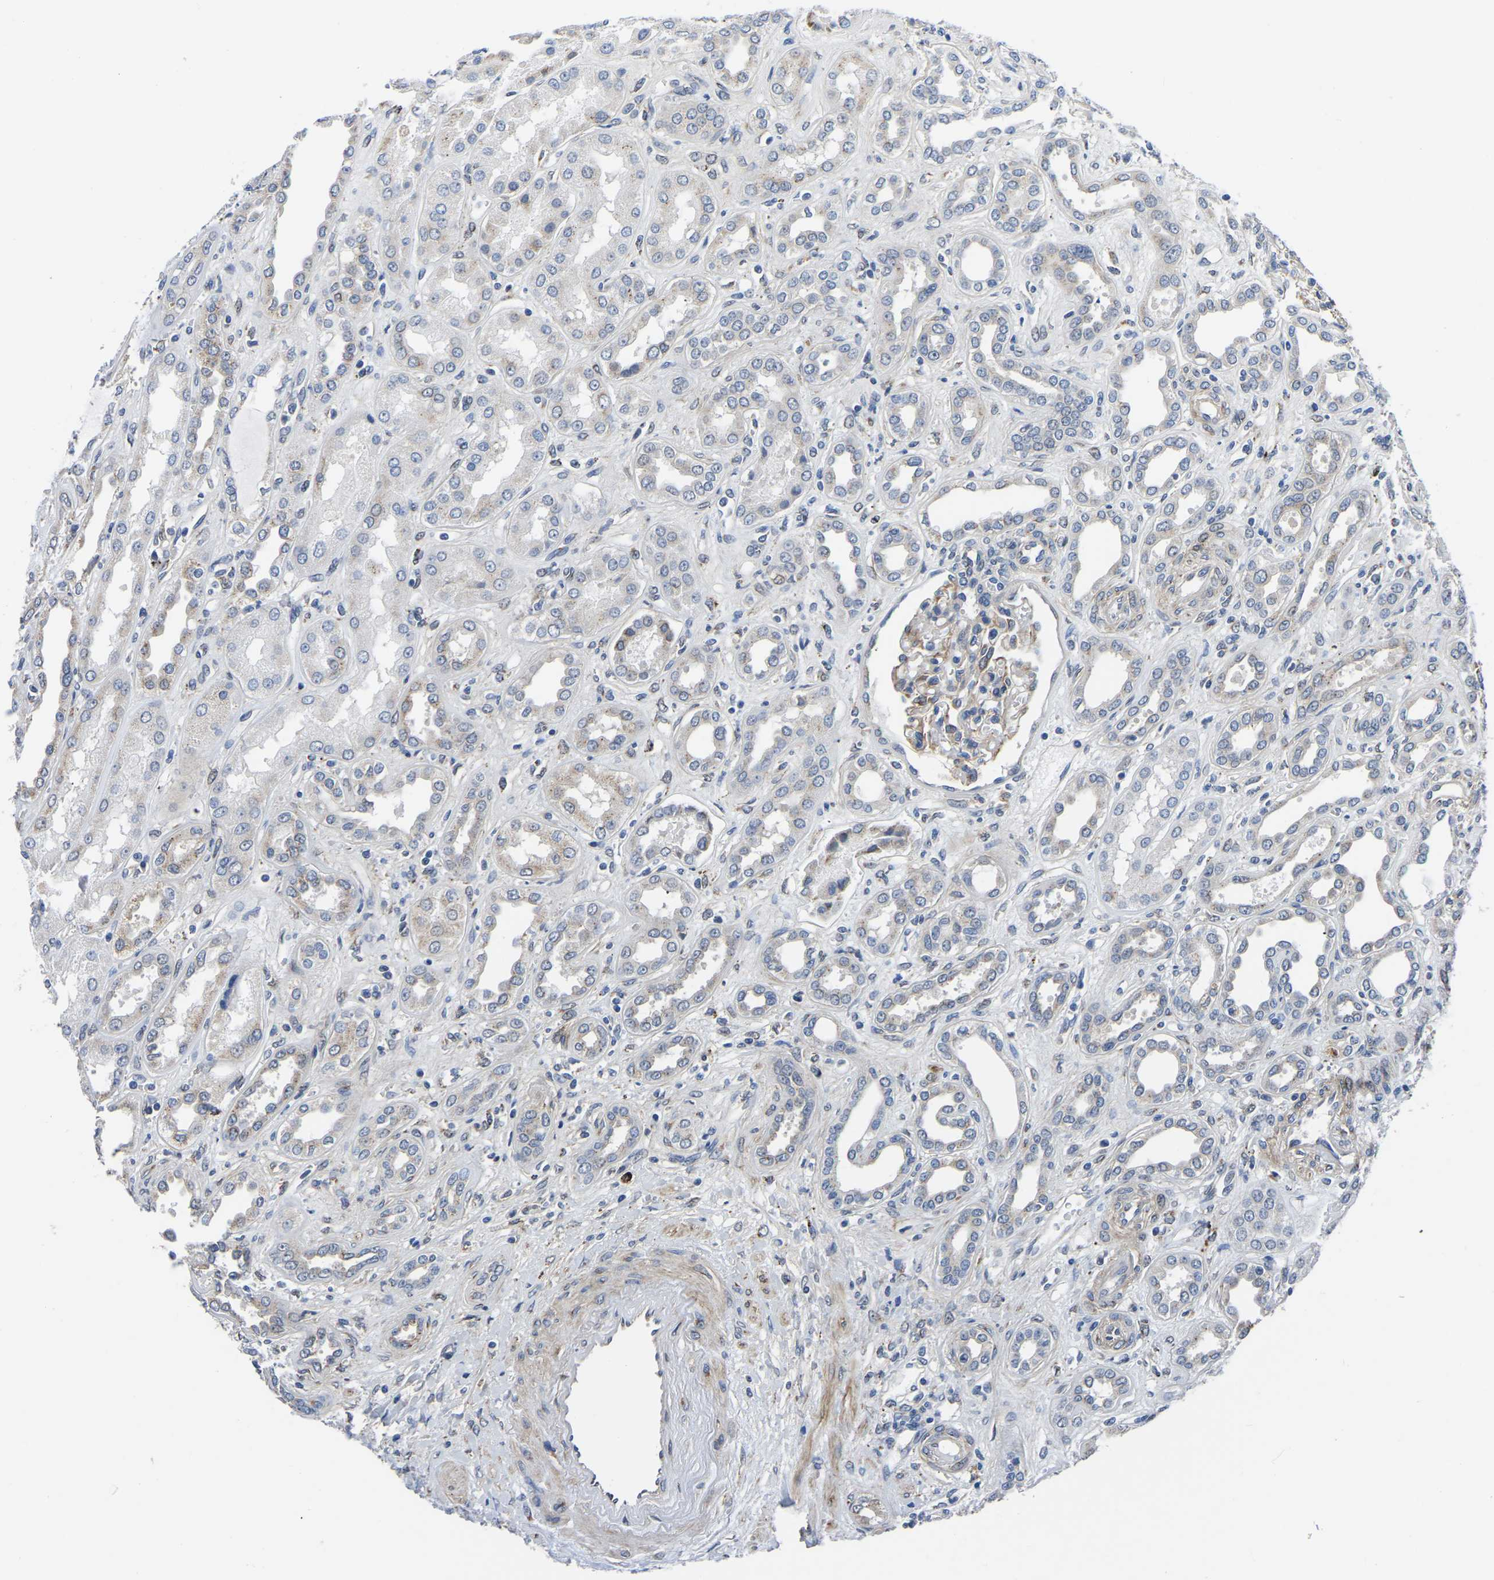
{"staining": {"intensity": "weak", "quantity": "25%-75%", "location": "cytoplasmic/membranous"}, "tissue": "kidney", "cell_type": "Cells in glomeruli", "image_type": "normal", "snomed": [{"axis": "morphology", "description": "Normal tissue, NOS"}, {"axis": "topography", "description": "Kidney"}], "caption": "A high-resolution photomicrograph shows immunohistochemistry (IHC) staining of normal kidney, which reveals weak cytoplasmic/membranous expression in approximately 25%-75% of cells in glomeruli.", "gene": "PDLIM7", "patient": {"sex": "male", "age": 59}}